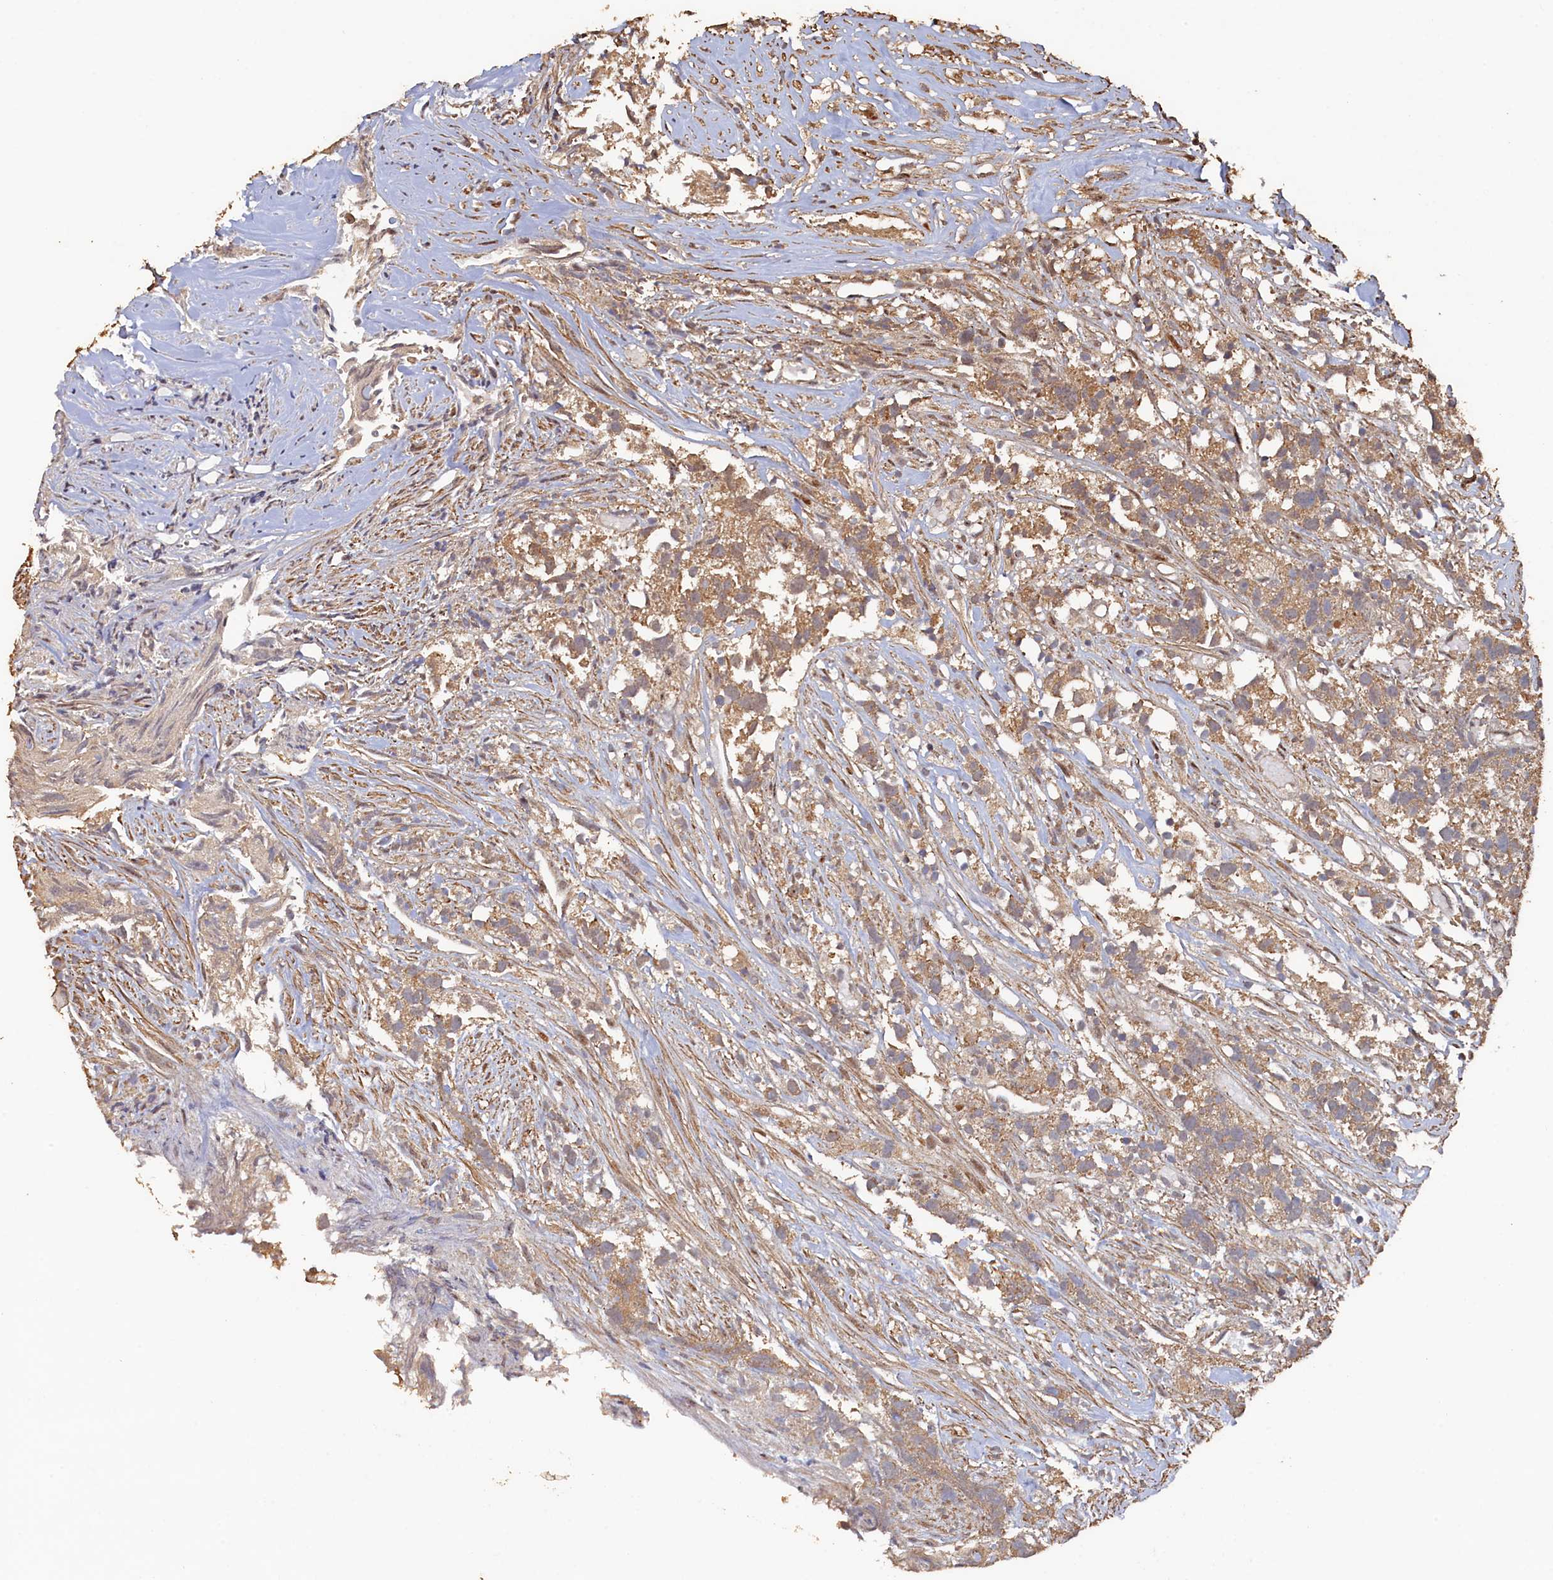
{"staining": {"intensity": "weak", "quantity": ">75%", "location": "cytoplasmic/membranous"}, "tissue": "urothelial cancer", "cell_type": "Tumor cells", "image_type": "cancer", "snomed": [{"axis": "morphology", "description": "Urothelial carcinoma, High grade"}, {"axis": "topography", "description": "Urinary bladder"}], "caption": "IHC staining of urothelial cancer, which exhibits low levels of weak cytoplasmic/membranous staining in about >75% of tumor cells indicating weak cytoplasmic/membranous protein staining. The staining was performed using DAB (brown) for protein detection and nuclei were counterstained in hematoxylin (blue).", "gene": "PIGN", "patient": {"sex": "female", "age": 75}}